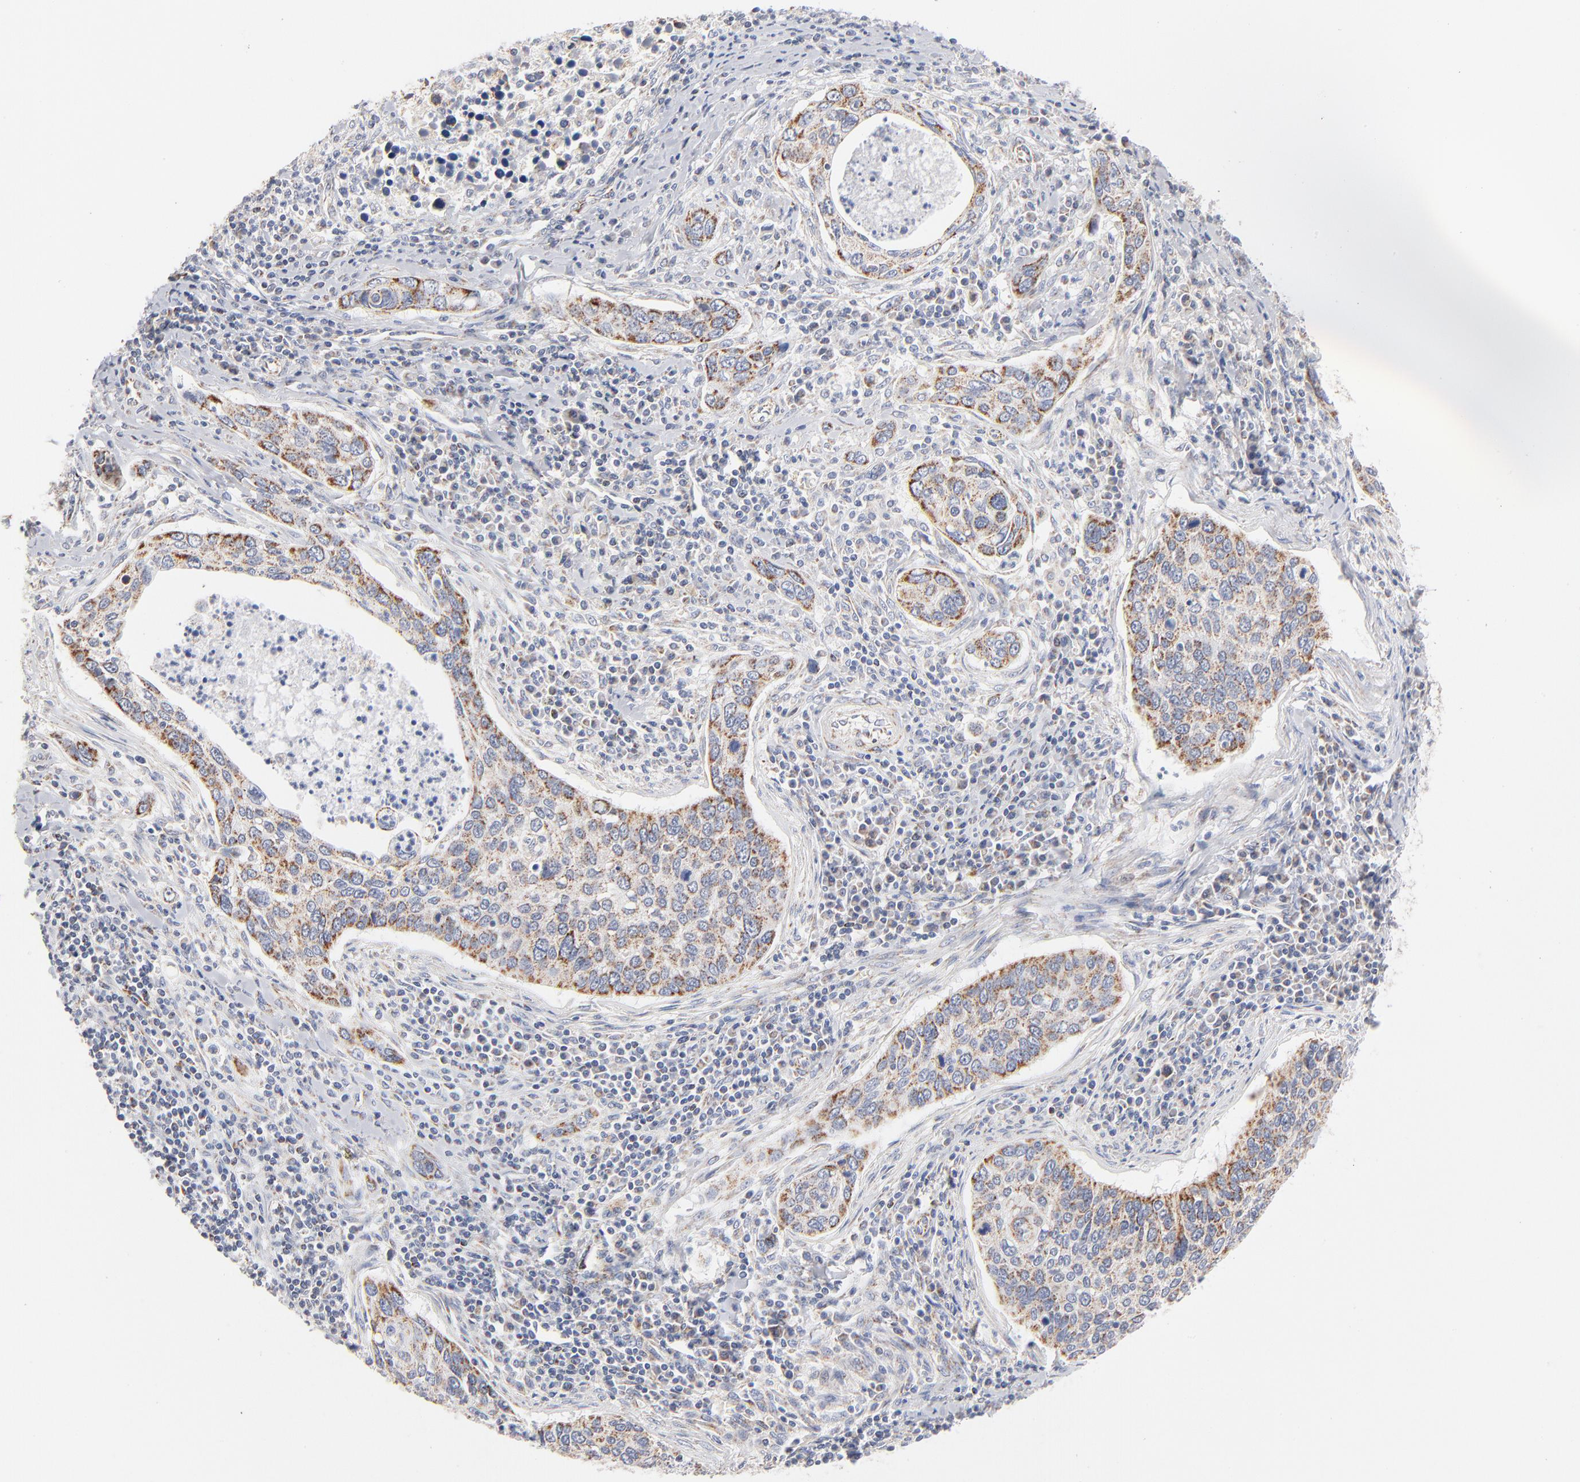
{"staining": {"intensity": "moderate", "quantity": ">75%", "location": "cytoplasmic/membranous"}, "tissue": "cervical cancer", "cell_type": "Tumor cells", "image_type": "cancer", "snomed": [{"axis": "morphology", "description": "Squamous cell carcinoma, NOS"}, {"axis": "topography", "description": "Cervix"}], "caption": "Protein analysis of cervical squamous cell carcinoma tissue shows moderate cytoplasmic/membranous expression in about >75% of tumor cells.", "gene": "MRPL58", "patient": {"sex": "female", "age": 53}}